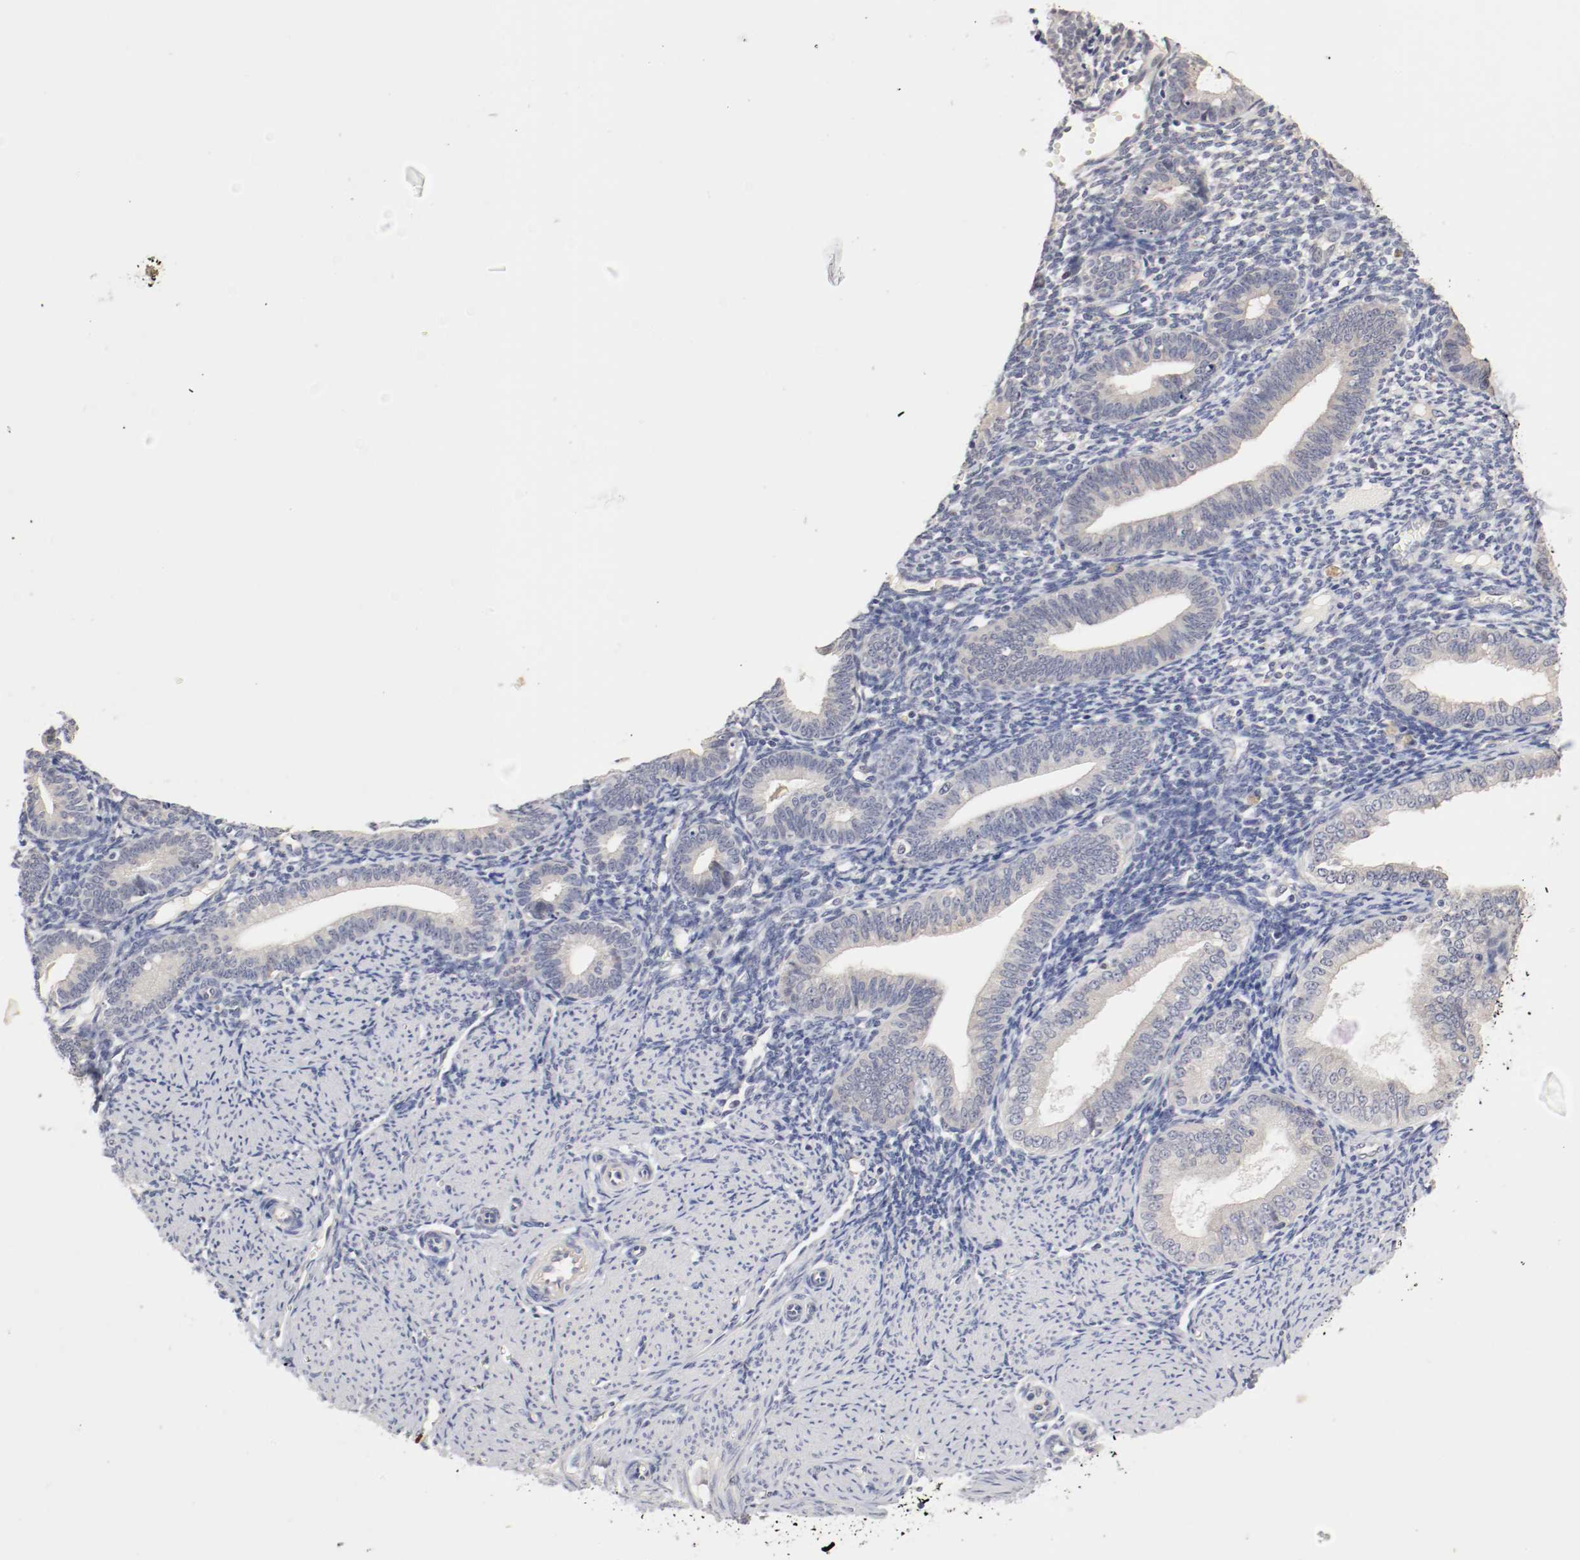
{"staining": {"intensity": "negative", "quantity": "none", "location": "none"}, "tissue": "endometrium", "cell_type": "Cells in endometrial stroma", "image_type": "normal", "snomed": [{"axis": "morphology", "description": "Normal tissue, NOS"}, {"axis": "topography", "description": "Endometrium"}], "caption": "Immunohistochemistry photomicrograph of normal endometrium stained for a protein (brown), which shows no expression in cells in endometrial stroma.", "gene": "CEBPE", "patient": {"sex": "female", "age": 61}}